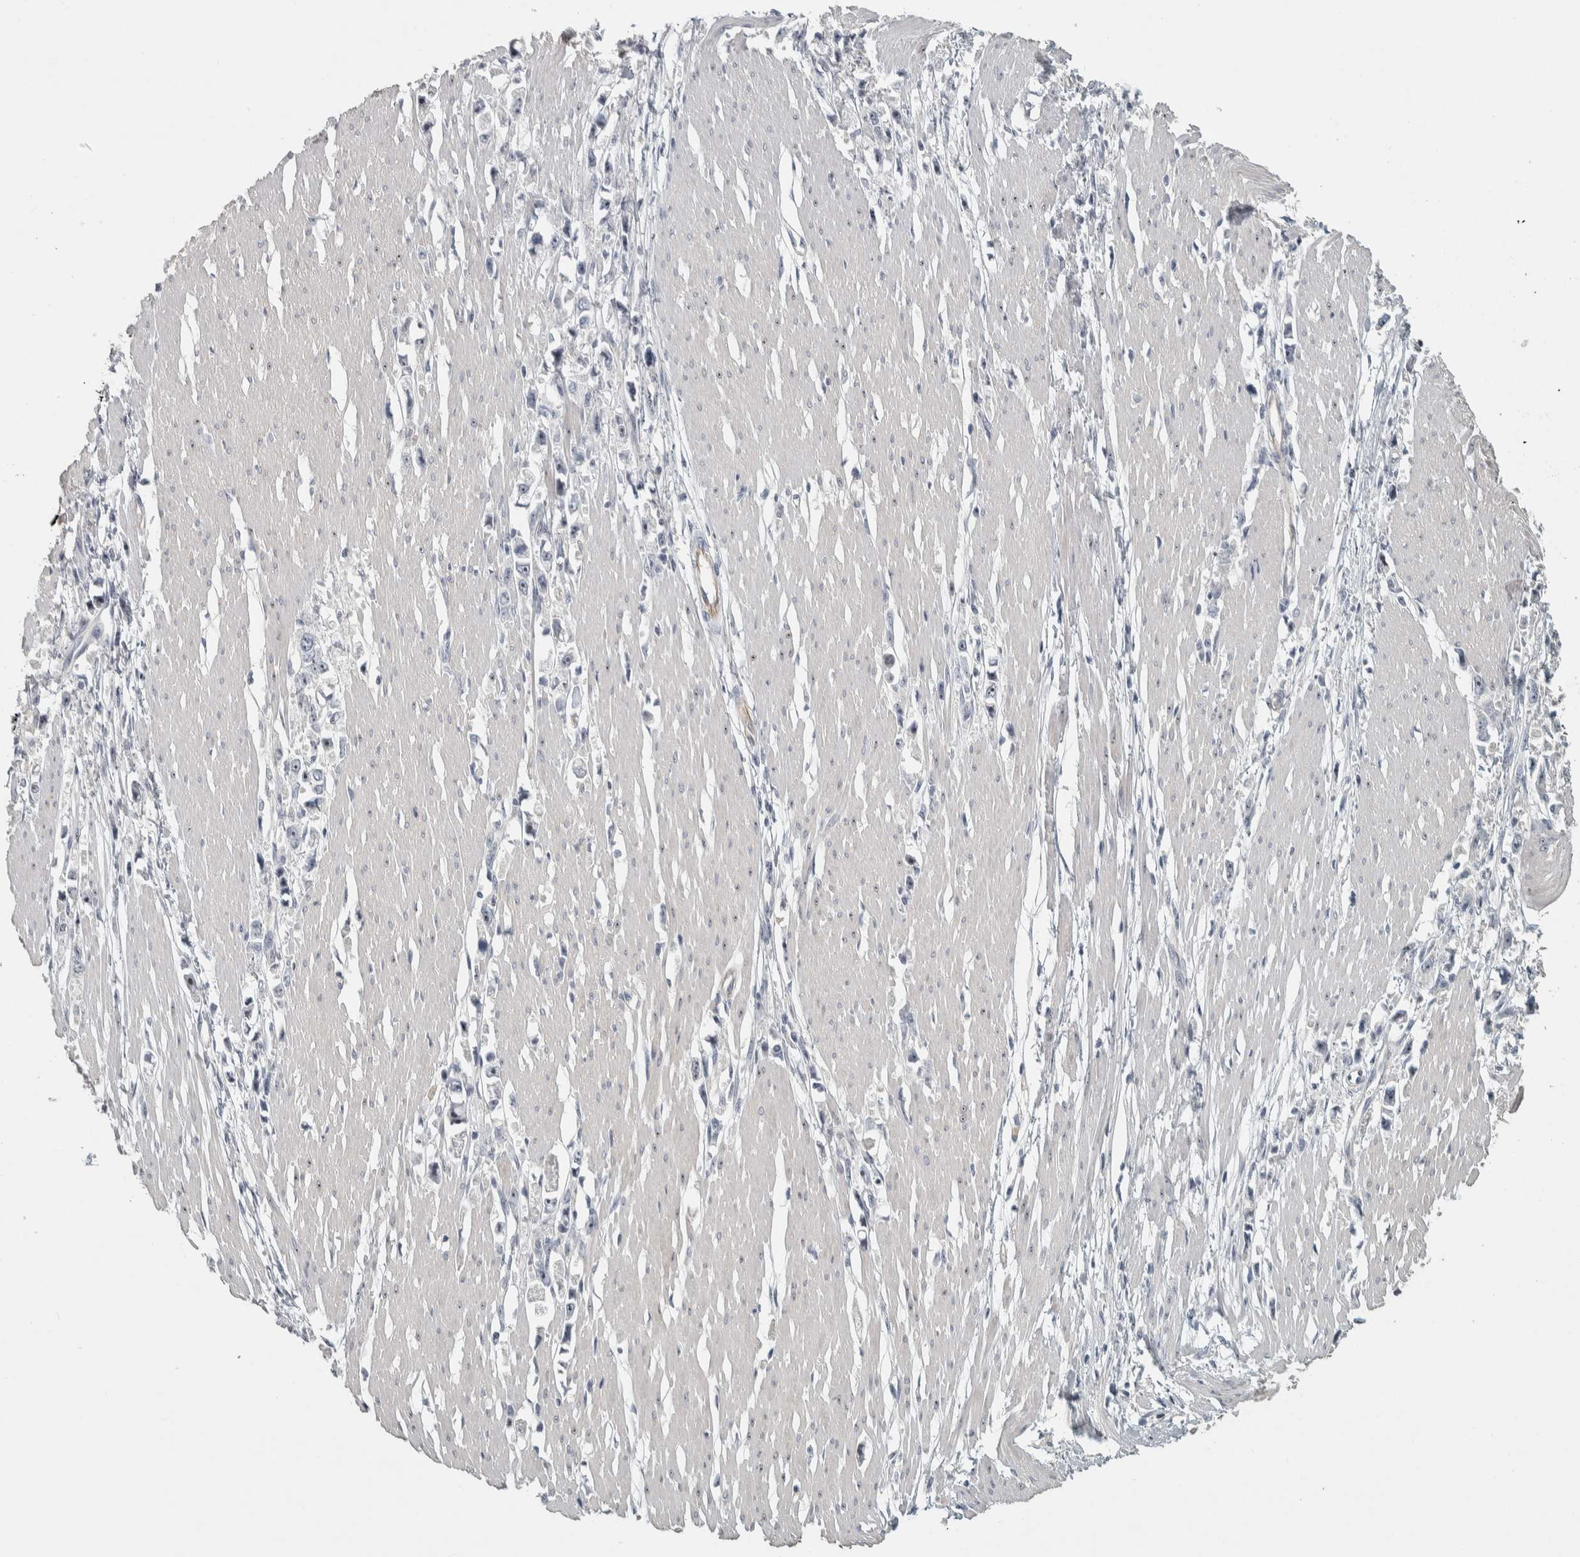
{"staining": {"intensity": "negative", "quantity": "none", "location": "none"}, "tissue": "stomach cancer", "cell_type": "Tumor cells", "image_type": "cancer", "snomed": [{"axis": "morphology", "description": "Adenocarcinoma, NOS"}, {"axis": "topography", "description": "Stomach"}], "caption": "A photomicrograph of stomach cancer (adenocarcinoma) stained for a protein exhibits no brown staining in tumor cells. Brightfield microscopy of IHC stained with DAB (brown) and hematoxylin (blue), captured at high magnification.", "gene": "DCAF10", "patient": {"sex": "female", "age": 59}}